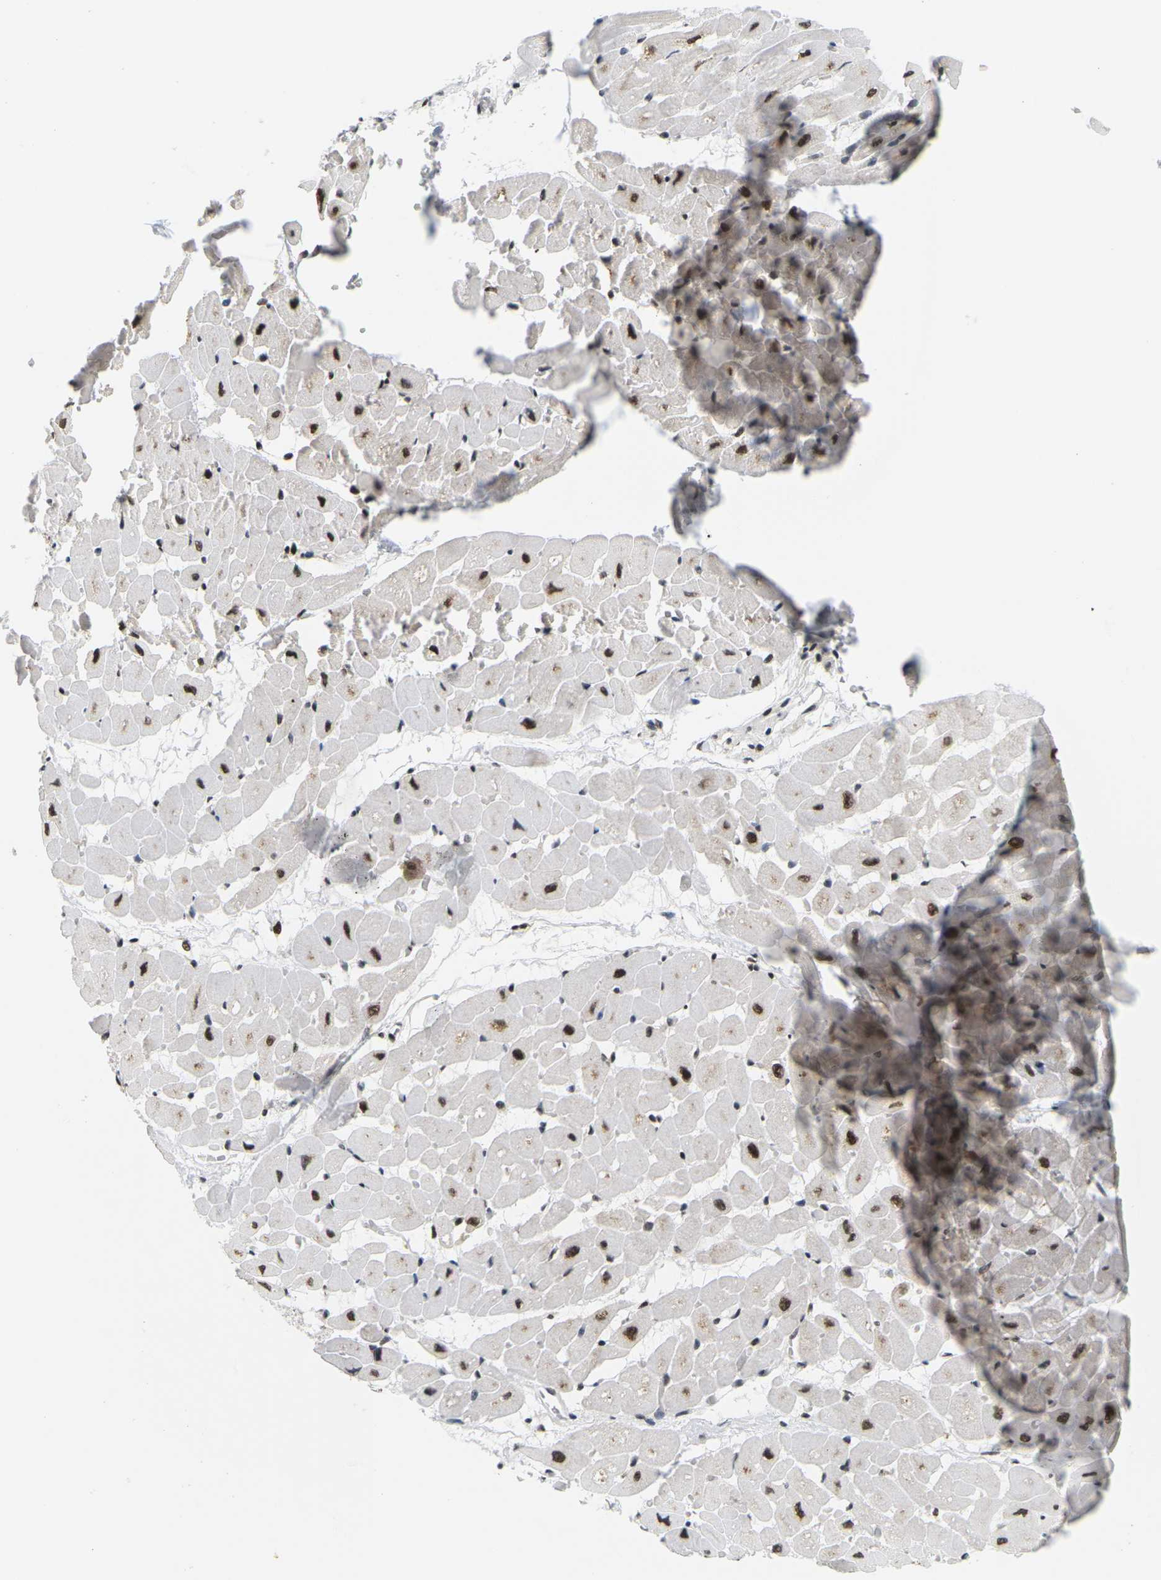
{"staining": {"intensity": "moderate", "quantity": ">75%", "location": "nuclear"}, "tissue": "heart muscle", "cell_type": "Cardiomyocytes", "image_type": "normal", "snomed": [{"axis": "morphology", "description": "Normal tissue, NOS"}, {"axis": "topography", "description": "Heart"}], "caption": "IHC histopathology image of benign heart muscle: human heart muscle stained using immunohistochemistry (IHC) shows medium levels of moderate protein expression localized specifically in the nuclear of cardiomyocytes, appearing as a nuclear brown color.", "gene": "CELF1", "patient": {"sex": "male", "age": 45}}